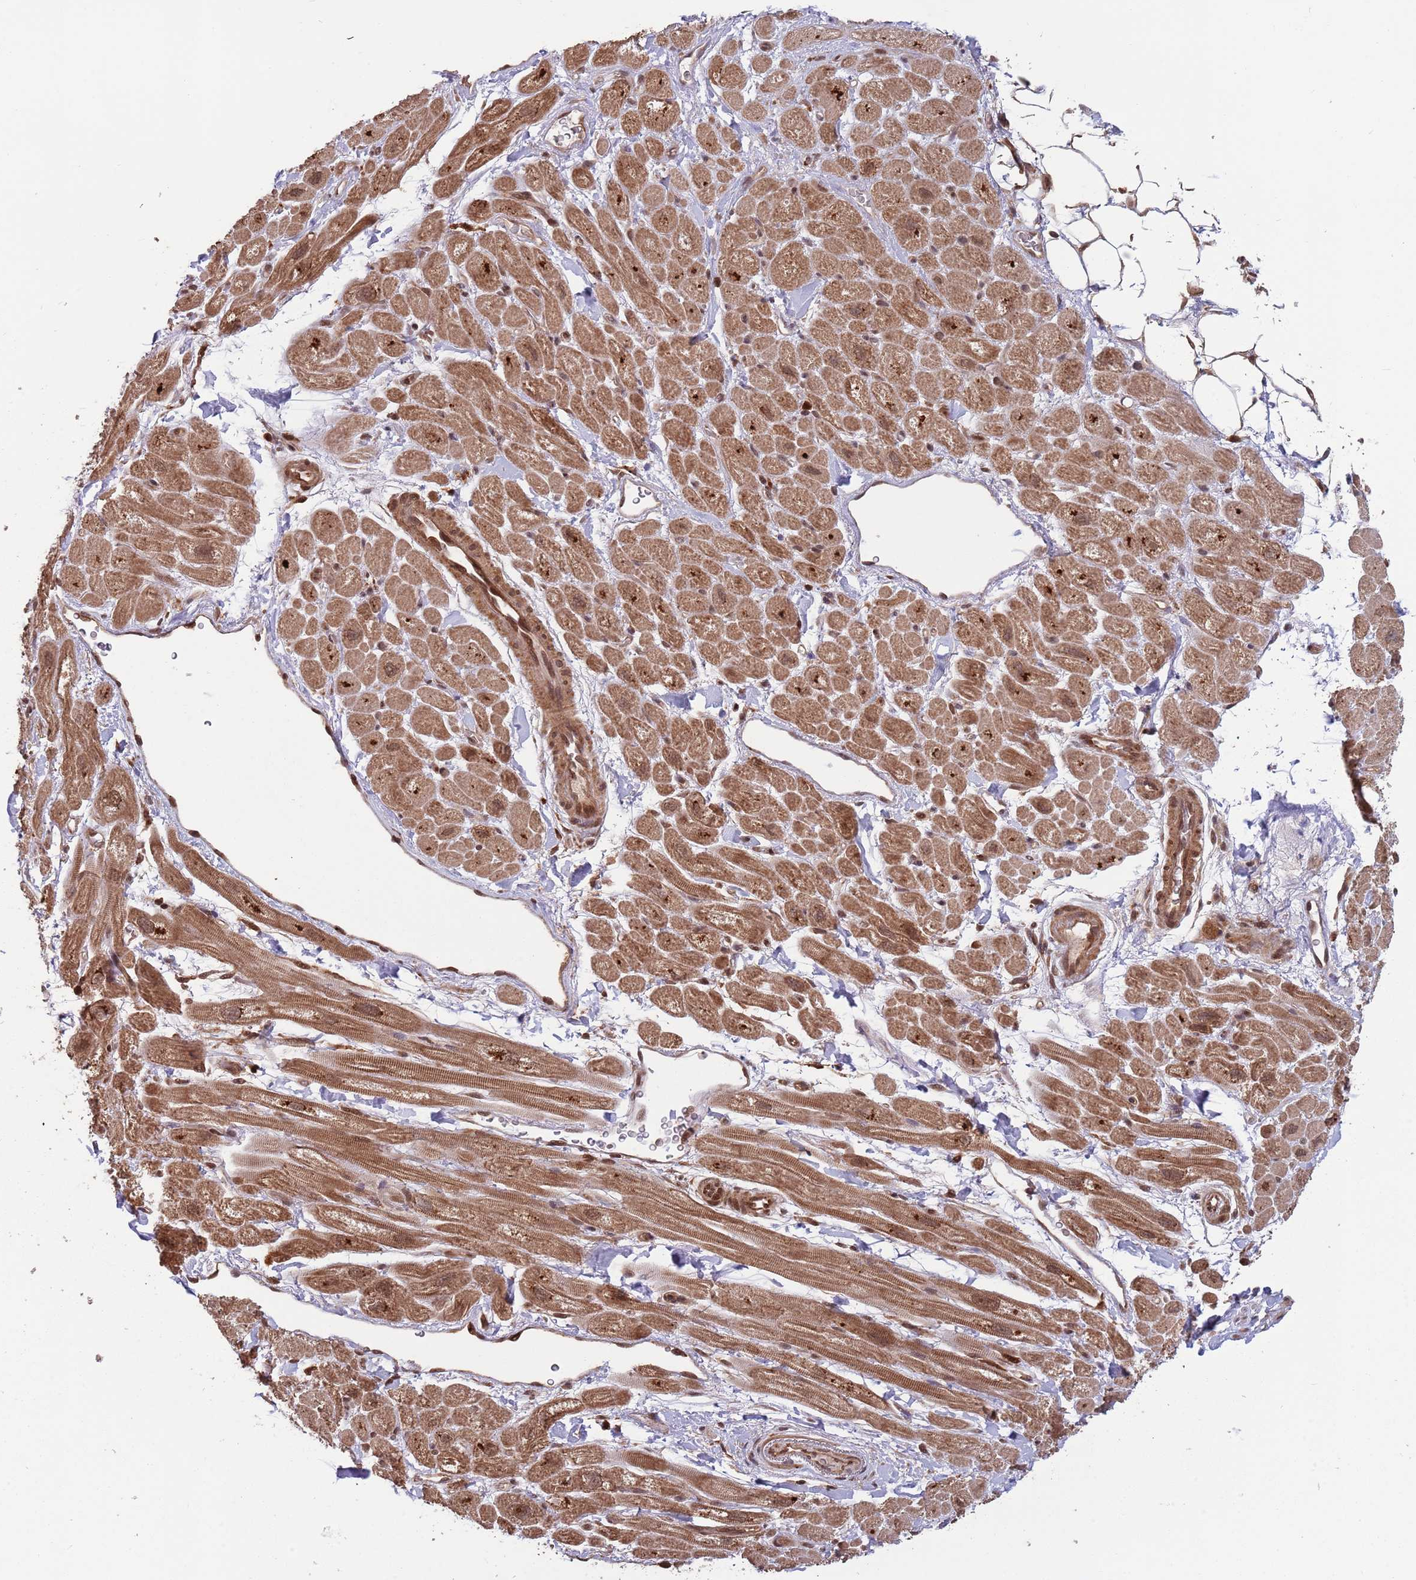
{"staining": {"intensity": "moderate", "quantity": ">75%", "location": "cytoplasmic/membranous,nuclear"}, "tissue": "heart muscle", "cell_type": "Cardiomyocytes", "image_type": "normal", "snomed": [{"axis": "morphology", "description": "Normal tissue, NOS"}, {"axis": "topography", "description": "Heart"}], "caption": "Unremarkable heart muscle was stained to show a protein in brown. There is medium levels of moderate cytoplasmic/membranous,nuclear staining in about >75% of cardiomyocytes.", "gene": "SALL1", "patient": {"sex": "male", "age": 65}}